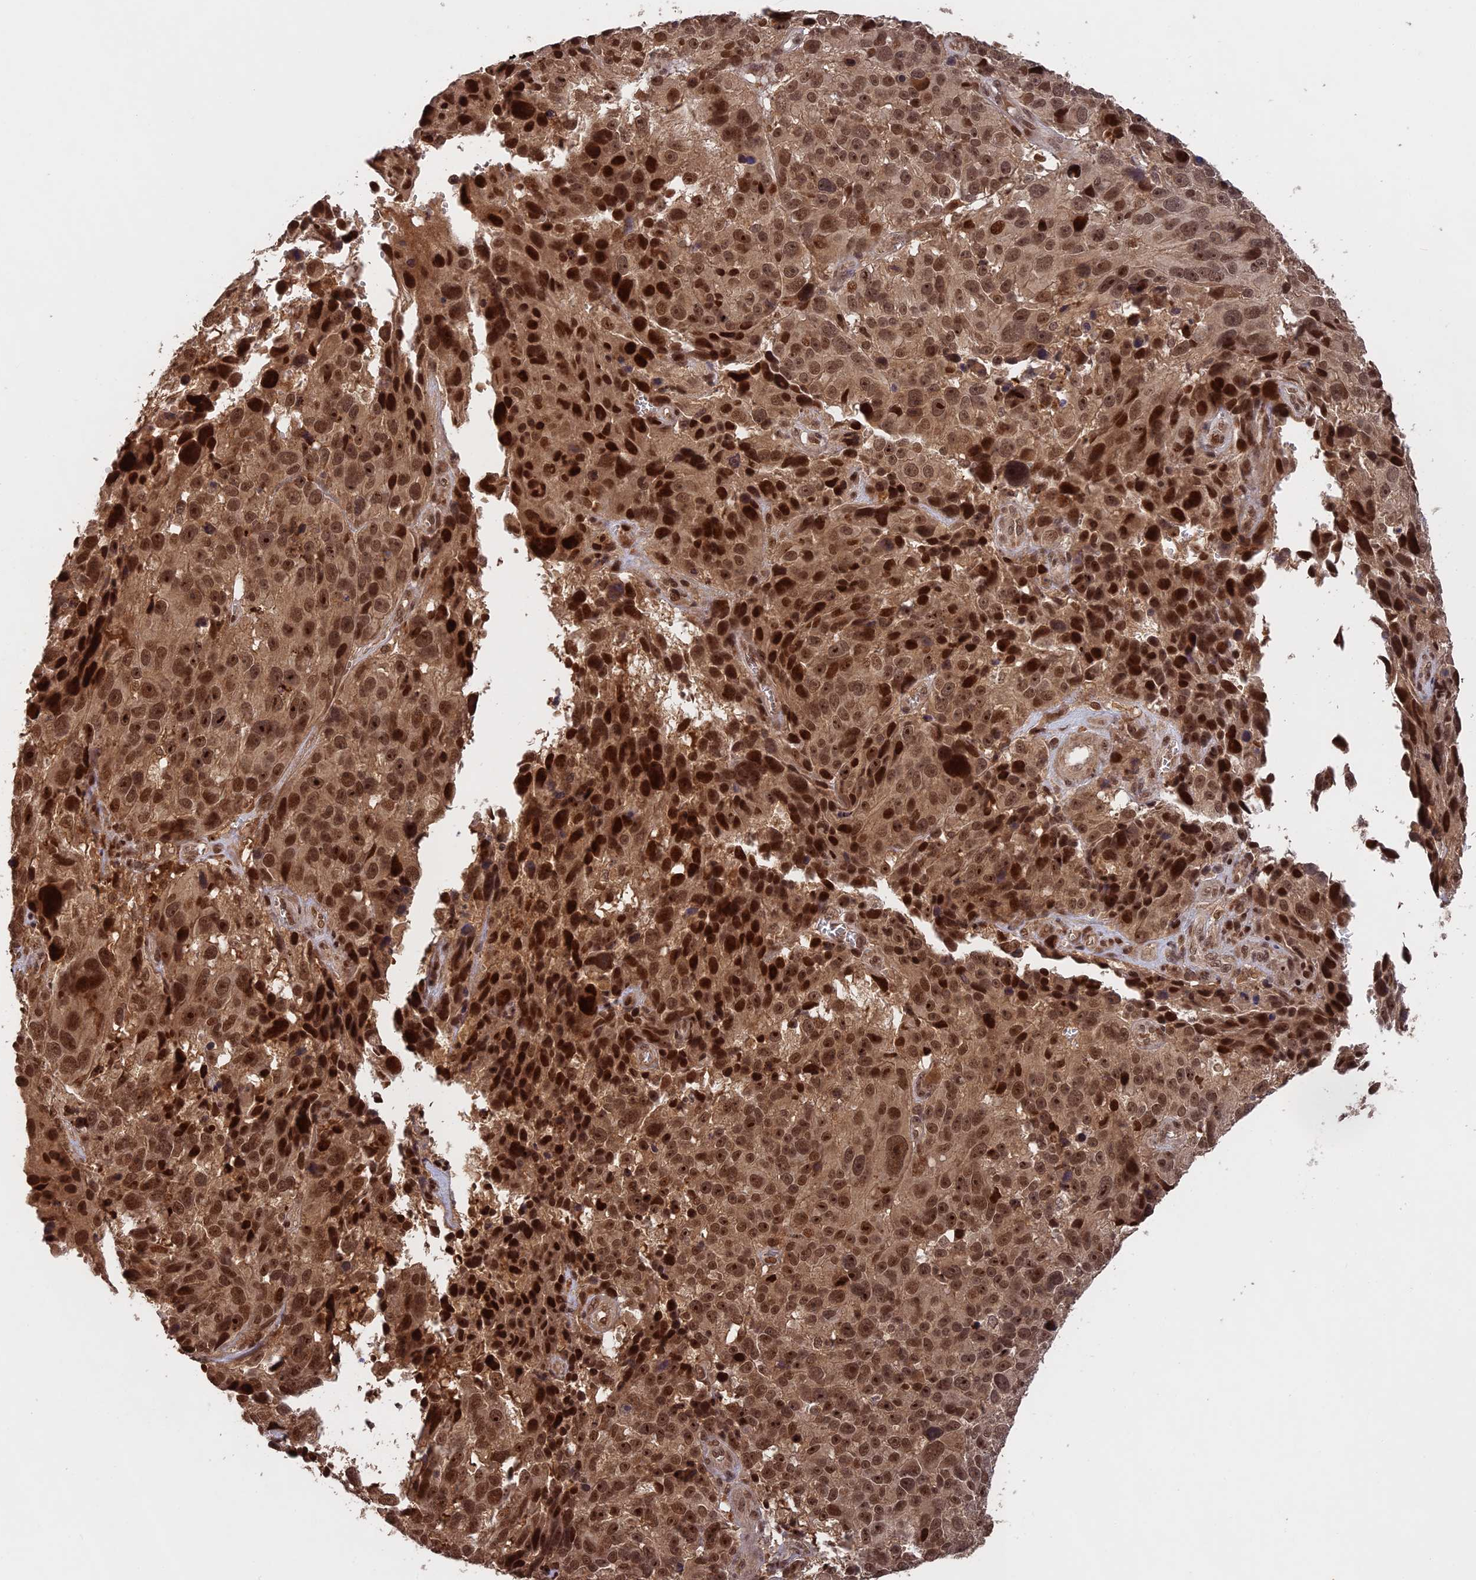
{"staining": {"intensity": "strong", "quantity": ">75%", "location": "nuclear"}, "tissue": "melanoma", "cell_type": "Tumor cells", "image_type": "cancer", "snomed": [{"axis": "morphology", "description": "Malignant melanoma, NOS"}, {"axis": "topography", "description": "Skin"}], "caption": "This is a micrograph of immunohistochemistry staining of malignant melanoma, which shows strong positivity in the nuclear of tumor cells.", "gene": "OSBPL1A", "patient": {"sex": "male", "age": 84}}